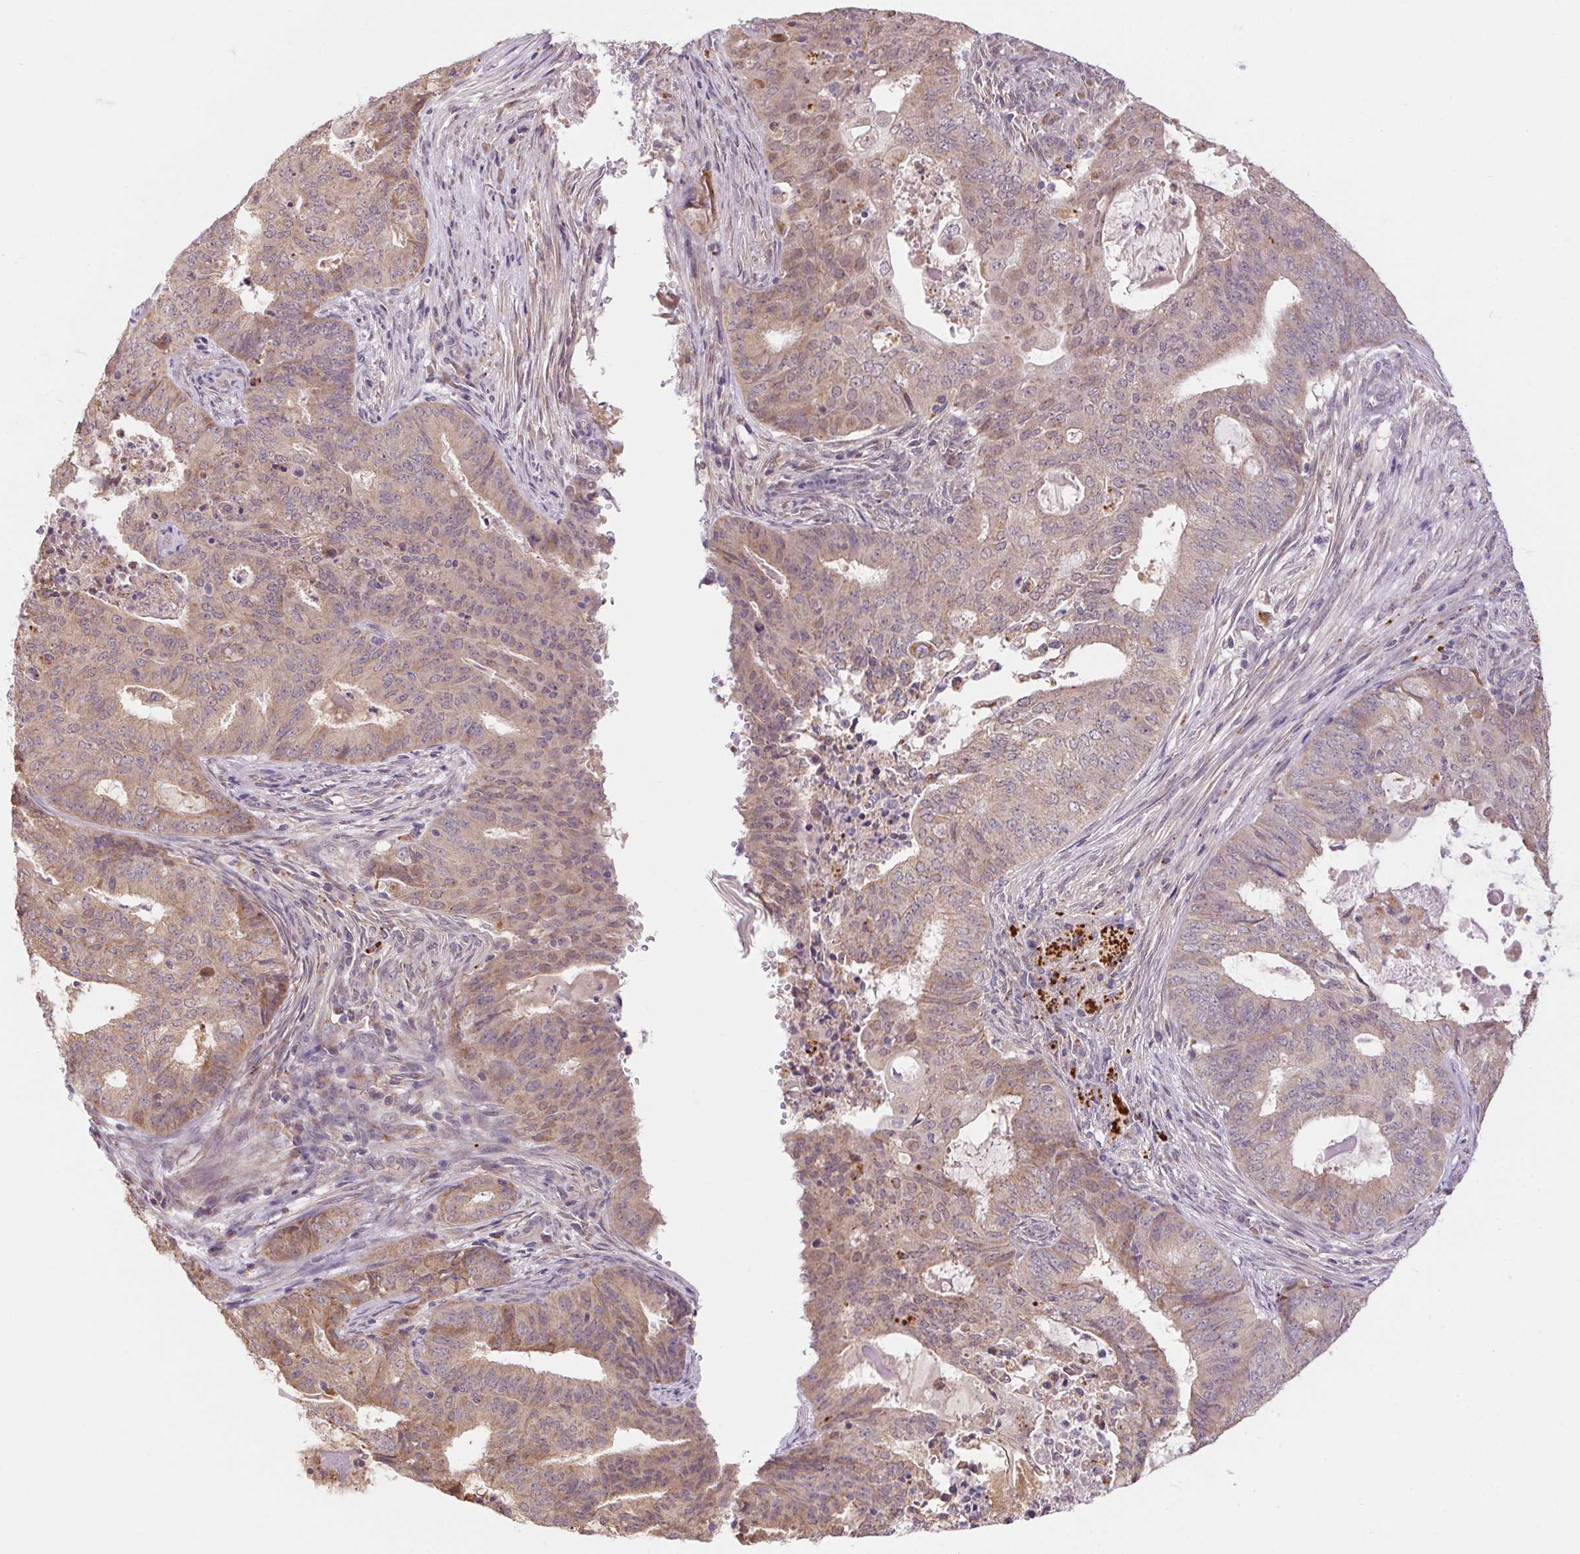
{"staining": {"intensity": "weak", "quantity": "25%-75%", "location": "cytoplasmic/membranous"}, "tissue": "endometrial cancer", "cell_type": "Tumor cells", "image_type": "cancer", "snomed": [{"axis": "morphology", "description": "Adenocarcinoma, NOS"}, {"axis": "topography", "description": "Endometrium"}], "caption": "This micrograph exhibits immunohistochemistry (IHC) staining of human endometrial cancer, with low weak cytoplasmic/membranous expression in approximately 25%-75% of tumor cells.", "gene": "ADH5", "patient": {"sex": "female", "age": 62}}